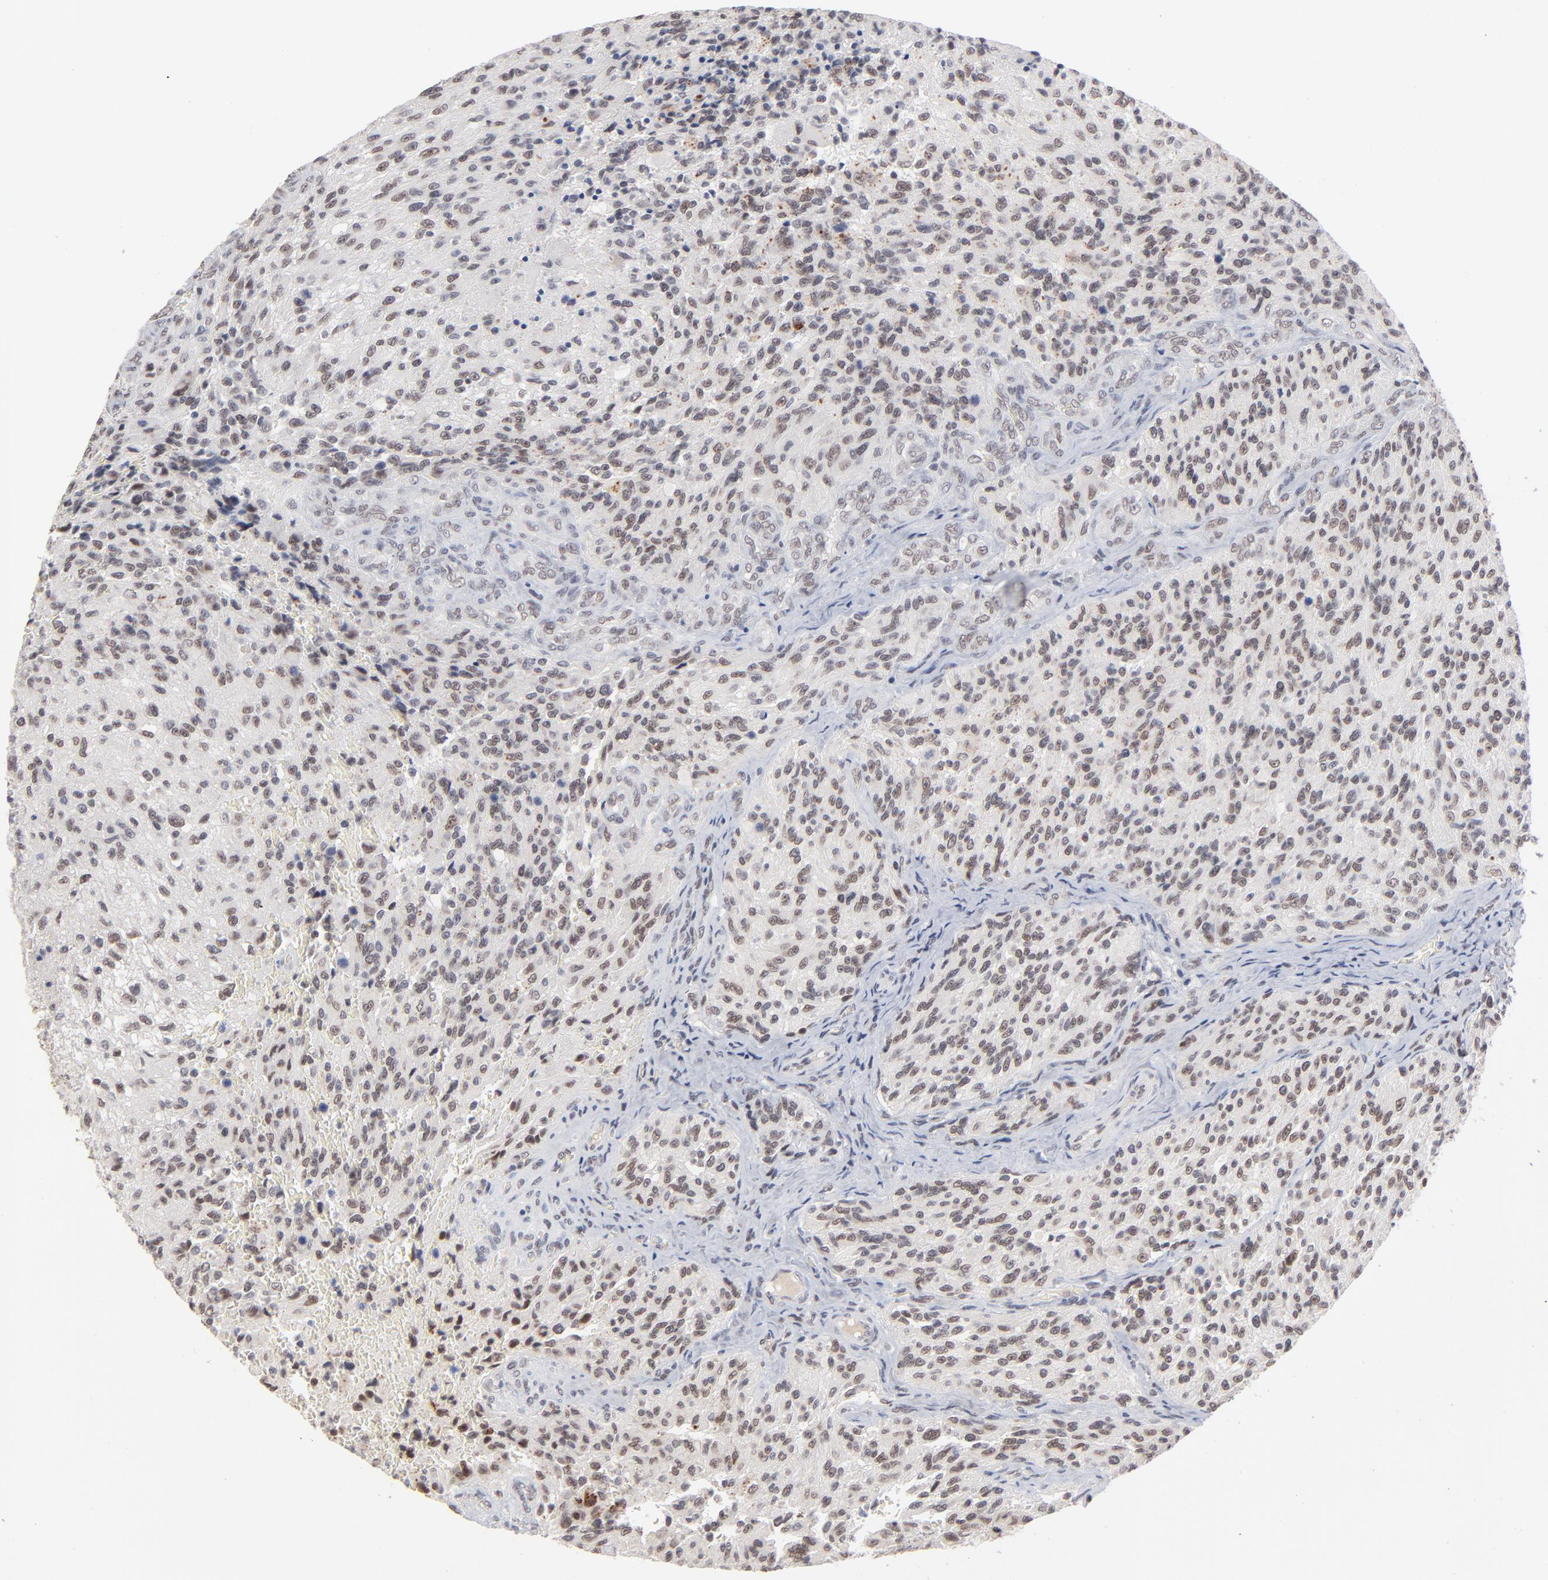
{"staining": {"intensity": "weak", "quantity": ">75%", "location": "nuclear"}, "tissue": "glioma", "cell_type": "Tumor cells", "image_type": "cancer", "snomed": [{"axis": "morphology", "description": "Normal tissue, NOS"}, {"axis": "morphology", "description": "Glioma, malignant, High grade"}, {"axis": "topography", "description": "Cerebral cortex"}], "caption": "Glioma stained for a protein (brown) exhibits weak nuclear positive positivity in approximately >75% of tumor cells.", "gene": "MBIP", "patient": {"sex": "male", "age": 56}}